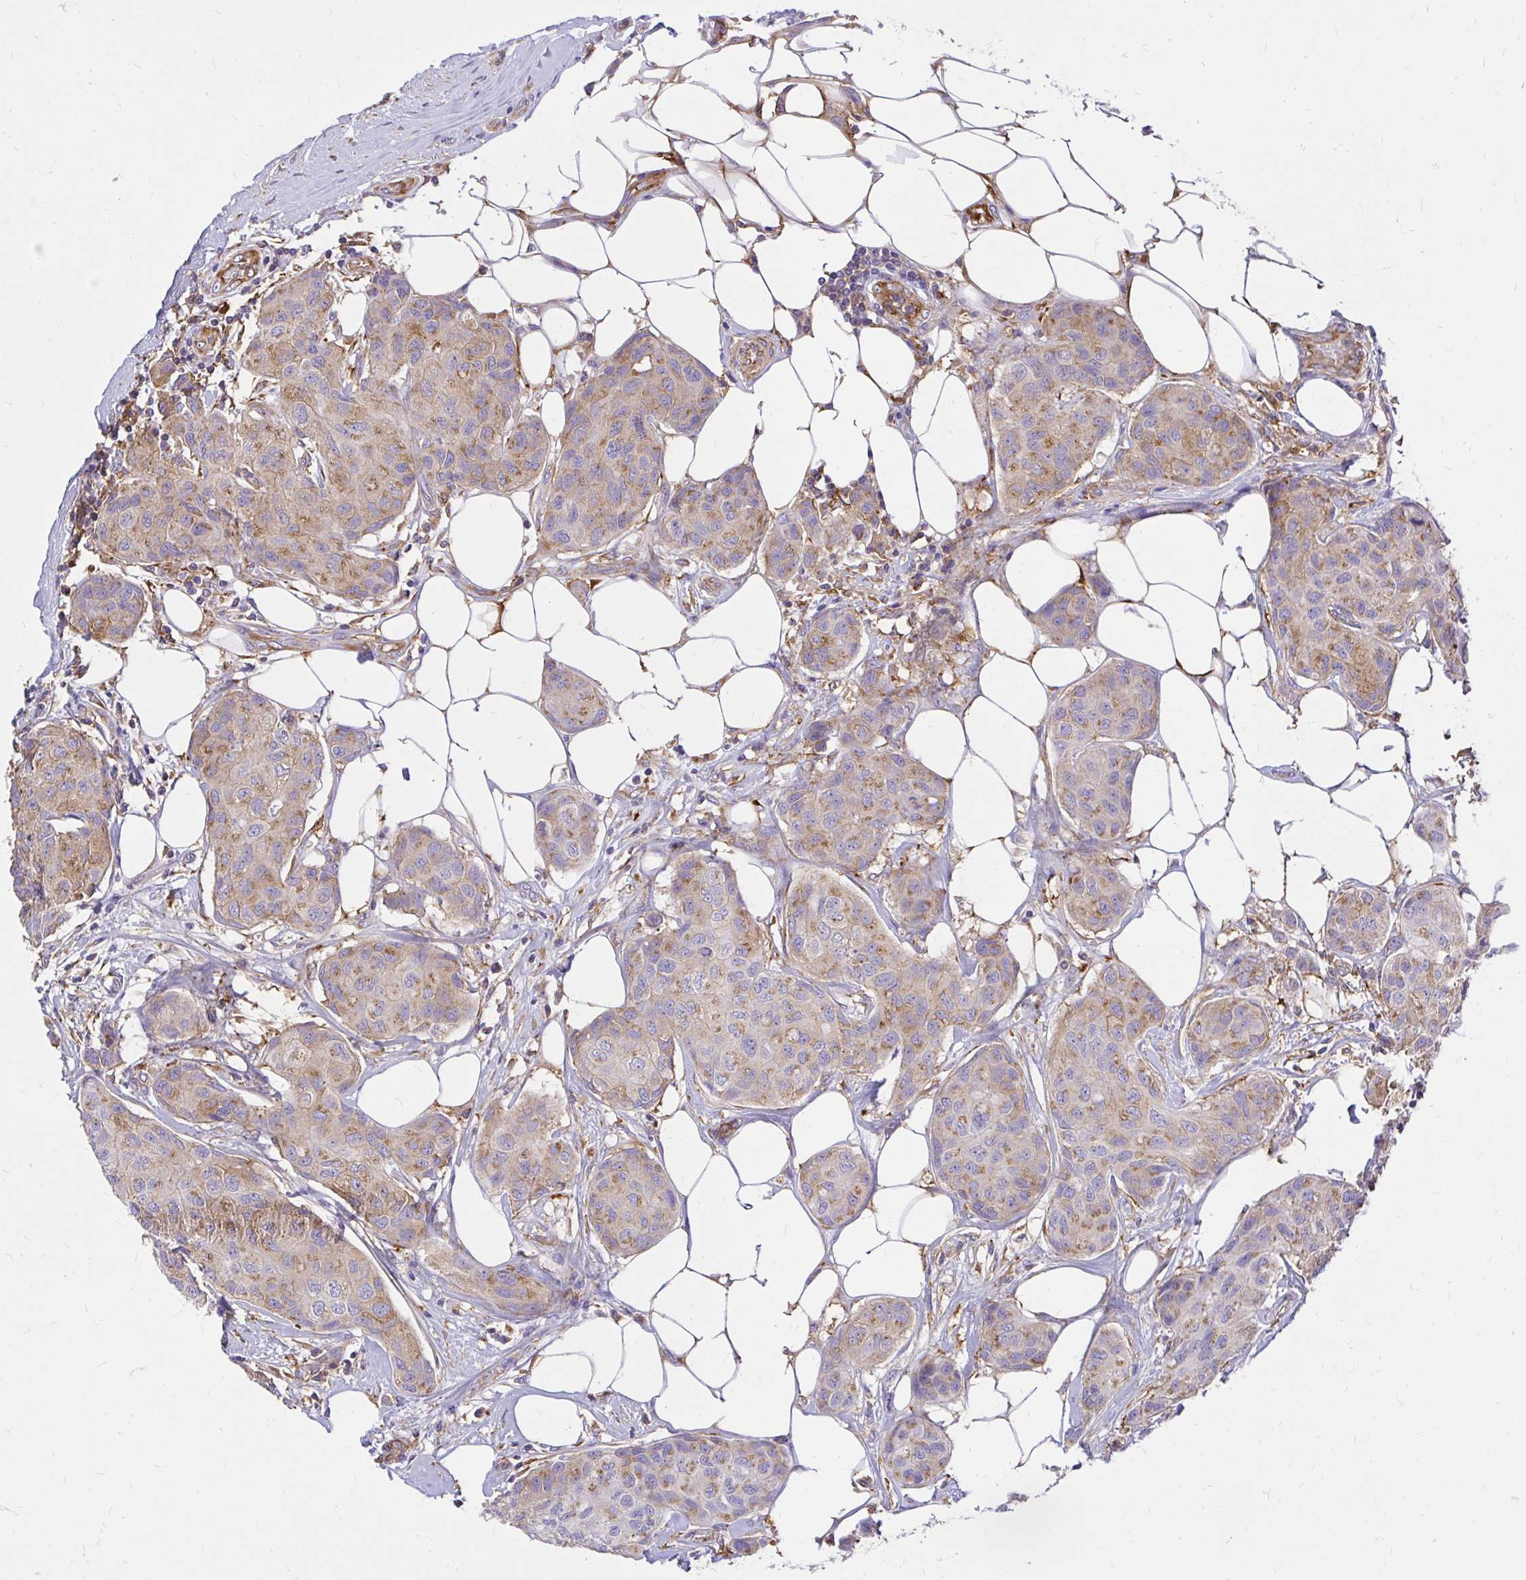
{"staining": {"intensity": "moderate", "quantity": "25%-75%", "location": "cytoplasmic/membranous"}, "tissue": "breast cancer", "cell_type": "Tumor cells", "image_type": "cancer", "snomed": [{"axis": "morphology", "description": "Duct carcinoma"}, {"axis": "topography", "description": "Breast"}, {"axis": "topography", "description": "Lymph node"}], "caption": "The micrograph exhibits staining of breast intraductal carcinoma, revealing moderate cytoplasmic/membranous protein staining (brown color) within tumor cells. Using DAB (brown) and hematoxylin (blue) stains, captured at high magnification using brightfield microscopy.", "gene": "ABCB10", "patient": {"sex": "female", "age": 80}}